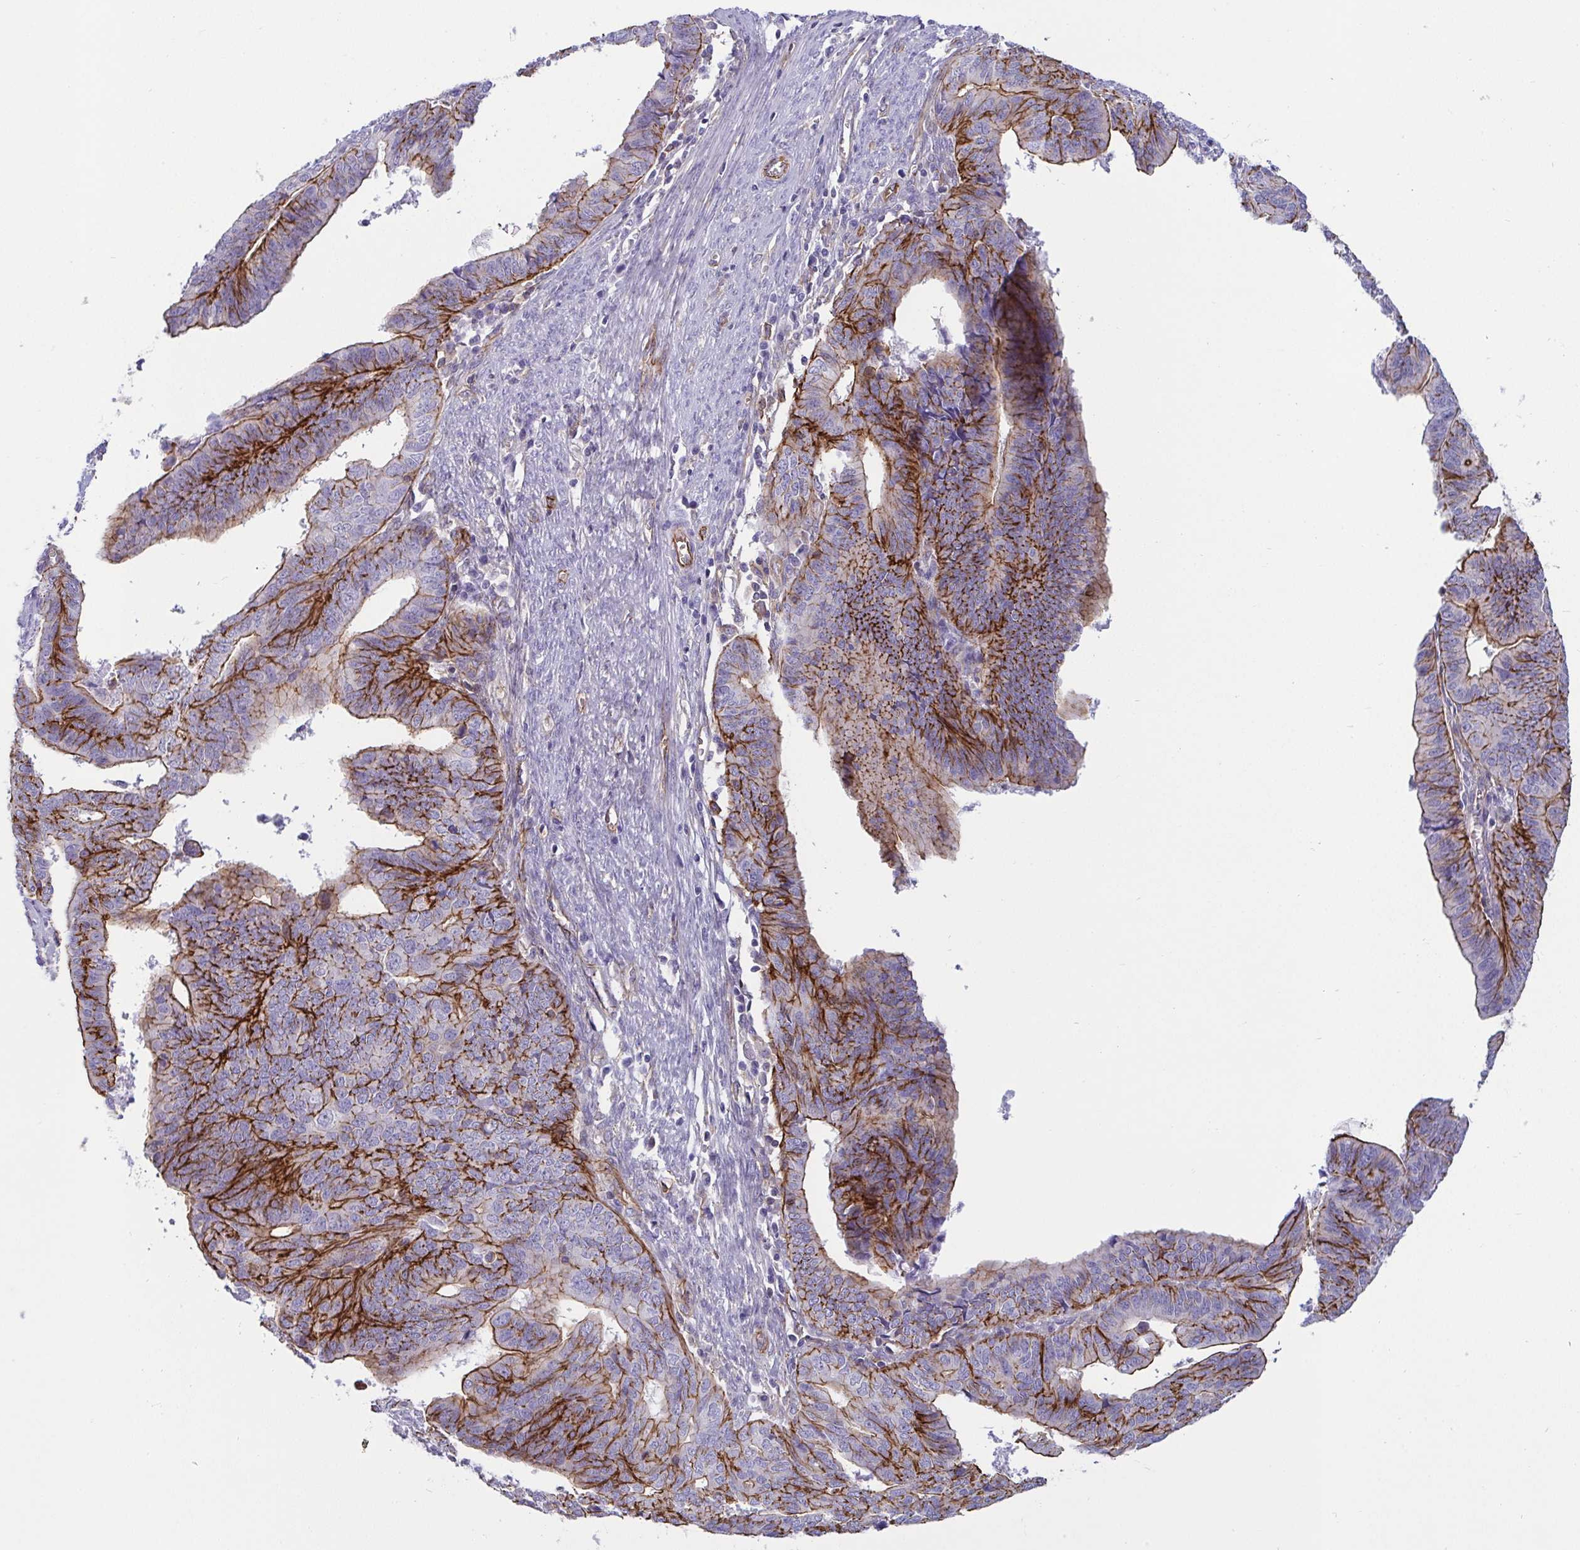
{"staining": {"intensity": "strong", "quantity": "25%-75%", "location": "cytoplasmic/membranous"}, "tissue": "endometrial cancer", "cell_type": "Tumor cells", "image_type": "cancer", "snomed": [{"axis": "morphology", "description": "Adenocarcinoma, NOS"}, {"axis": "topography", "description": "Endometrium"}], "caption": "Immunohistochemical staining of human adenocarcinoma (endometrial) exhibits high levels of strong cytoplasmic/membranous staining in approximately 25%-75% of tumor cells.", "gene": "LIMA1", "patient": {"sex": "female", "age": 65}}